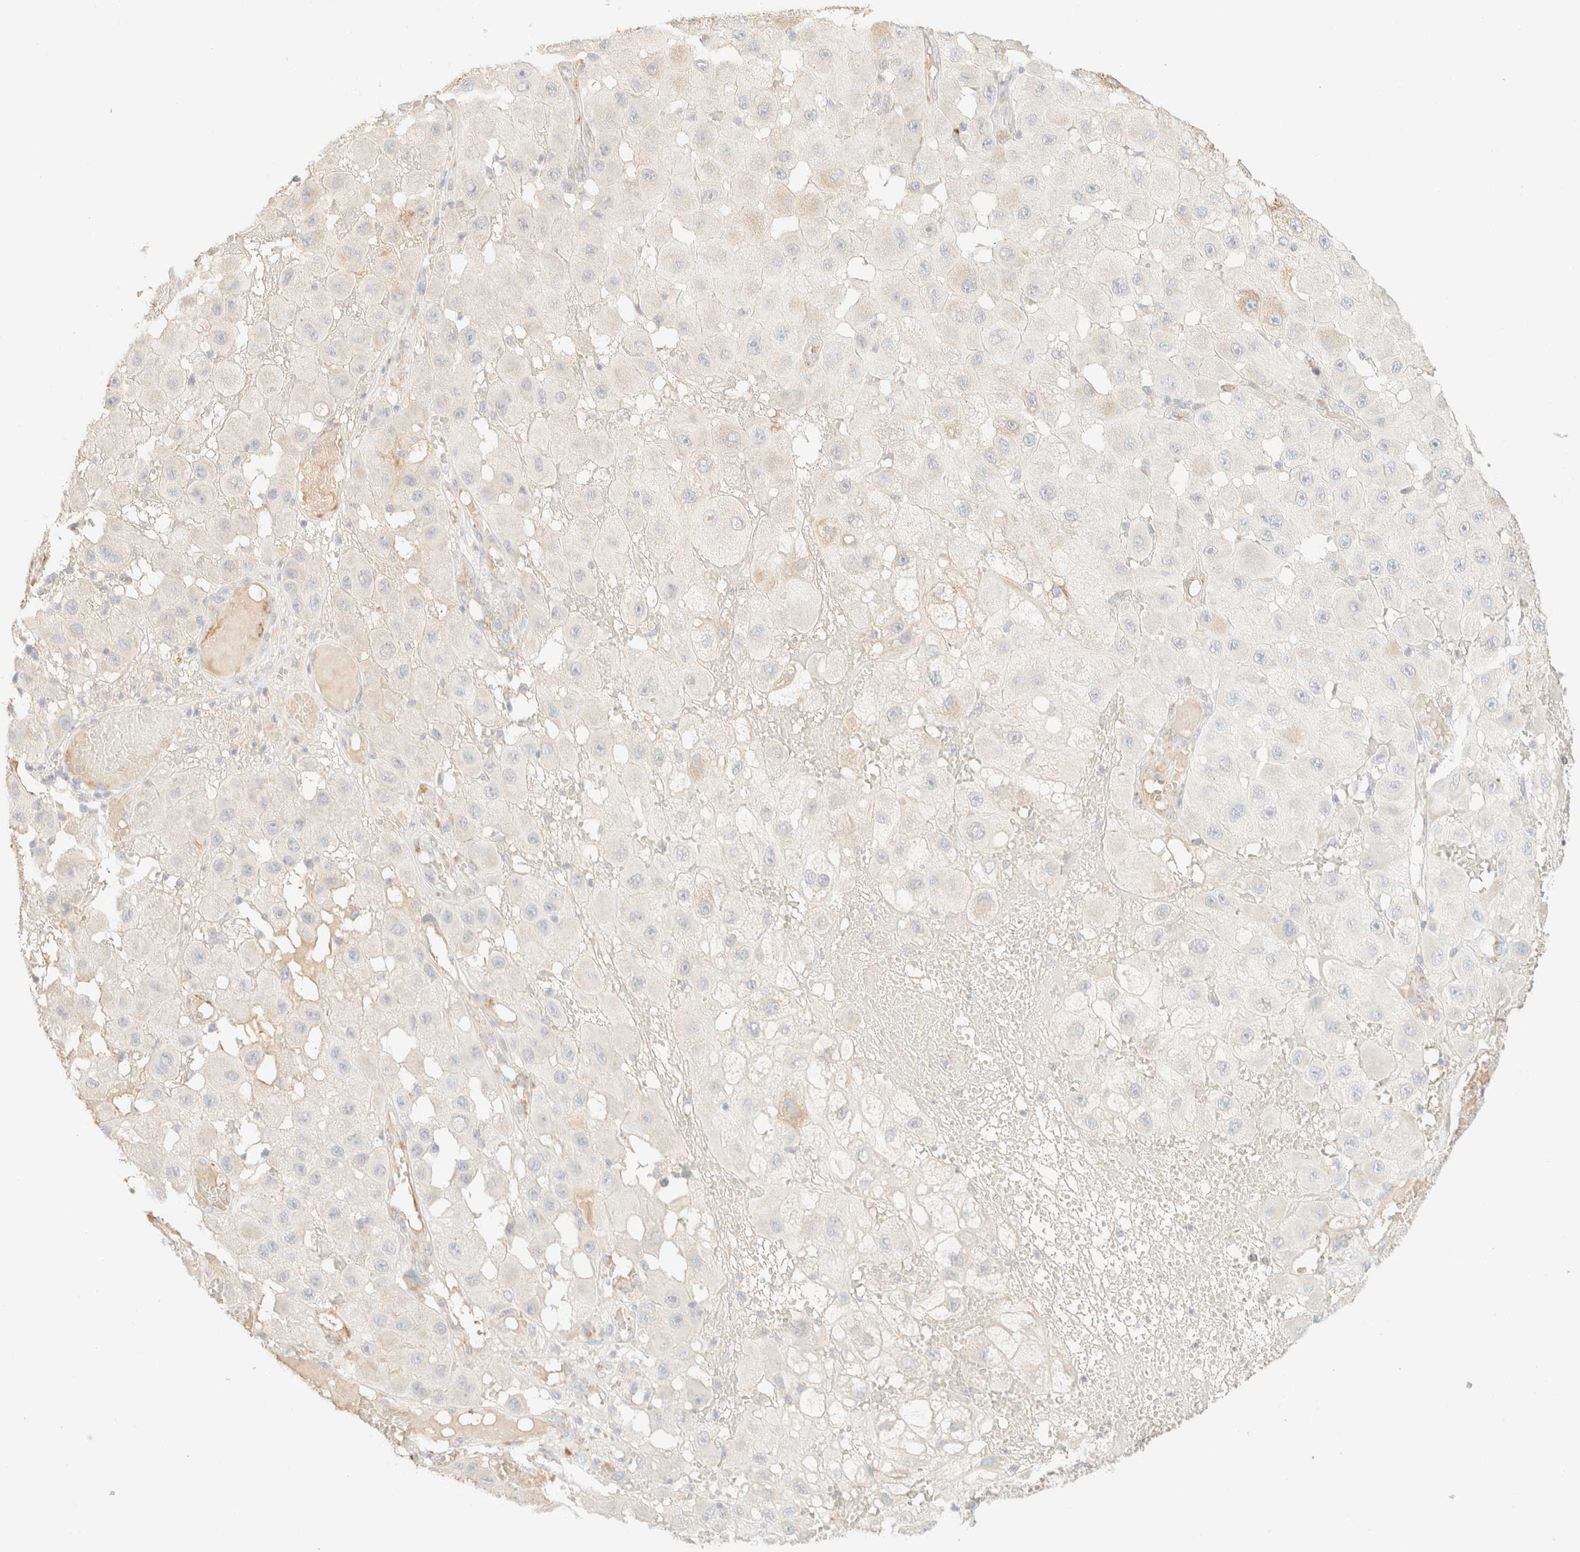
{"staining": {"intensity": "negative", "quantity": "none", "location": "none"}, "tissue": "melanoma", "cell_type": "Tumor cells", "image_type": "cancer", "snomed": [{"axis": "morphology", "description": "Malignant melanoma, NOS"}, {"axis": "topography", "description": "Skin"}], "caption": "Immunohistochemistry image of neoplastic tissue: human melanoma stained with DAB shows no significant protein expression in tumor cells.", "gene": "SPARCL1", "patient": {"sex": "female", "age": 81}}